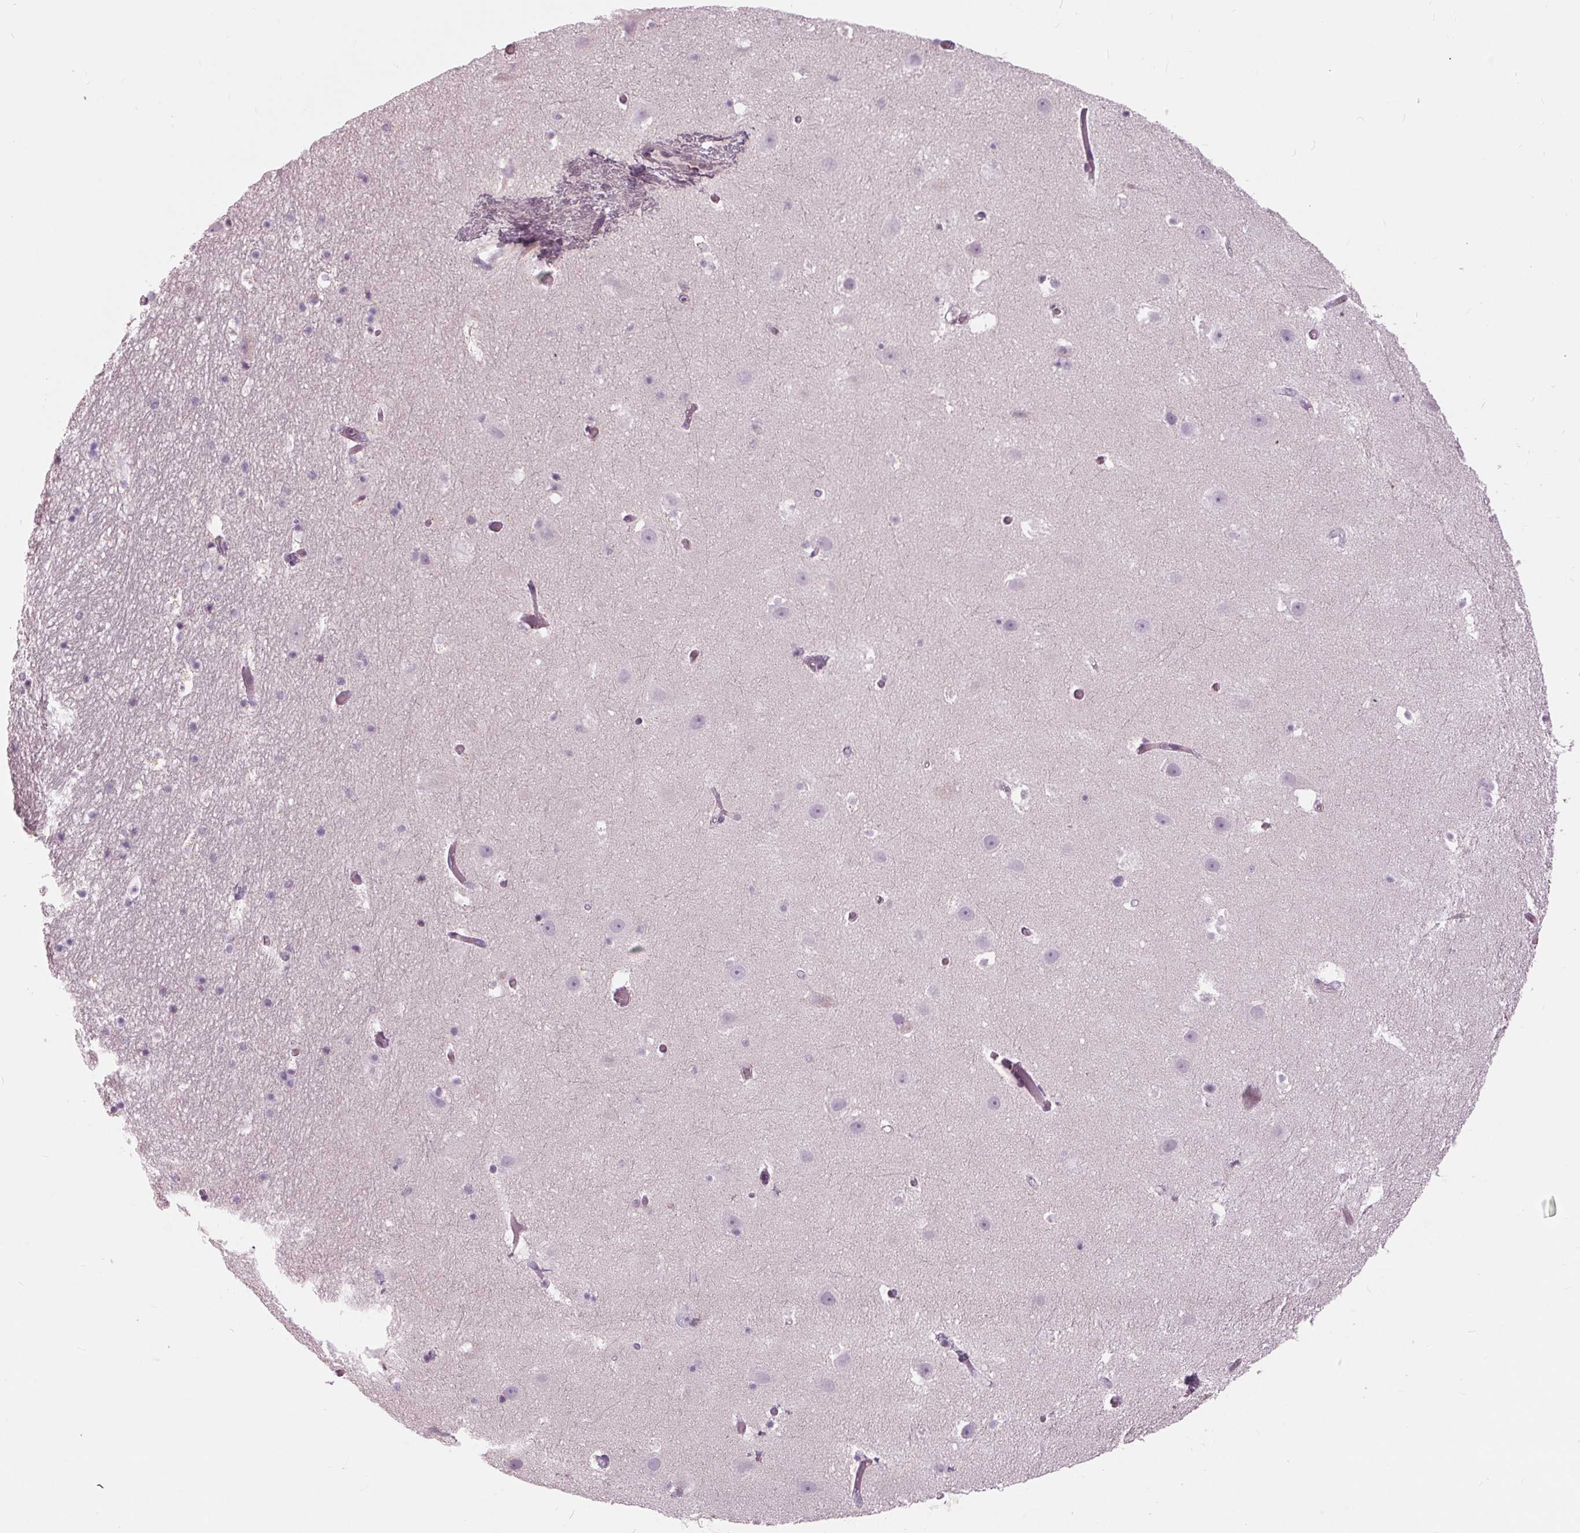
{"staining": {"intensity": "negative", "quantity": "none", "location": "none"}, "tissue": "hippocampus", "cell_type": "Glial cells", "image_type": "normal", "snomed": [{"axis": "morphology", "description": "Normal tissue, NOS"}, {"axis": "topography", "description": "Hippocampus"}], "caption": "An image of human hippocampus is negative for staining in glial cells. (Brightfield microscopy of DAB IHC at high magnification).", "gene": "SAMD4A", "patient": {"sex": "male", "age": 26}}